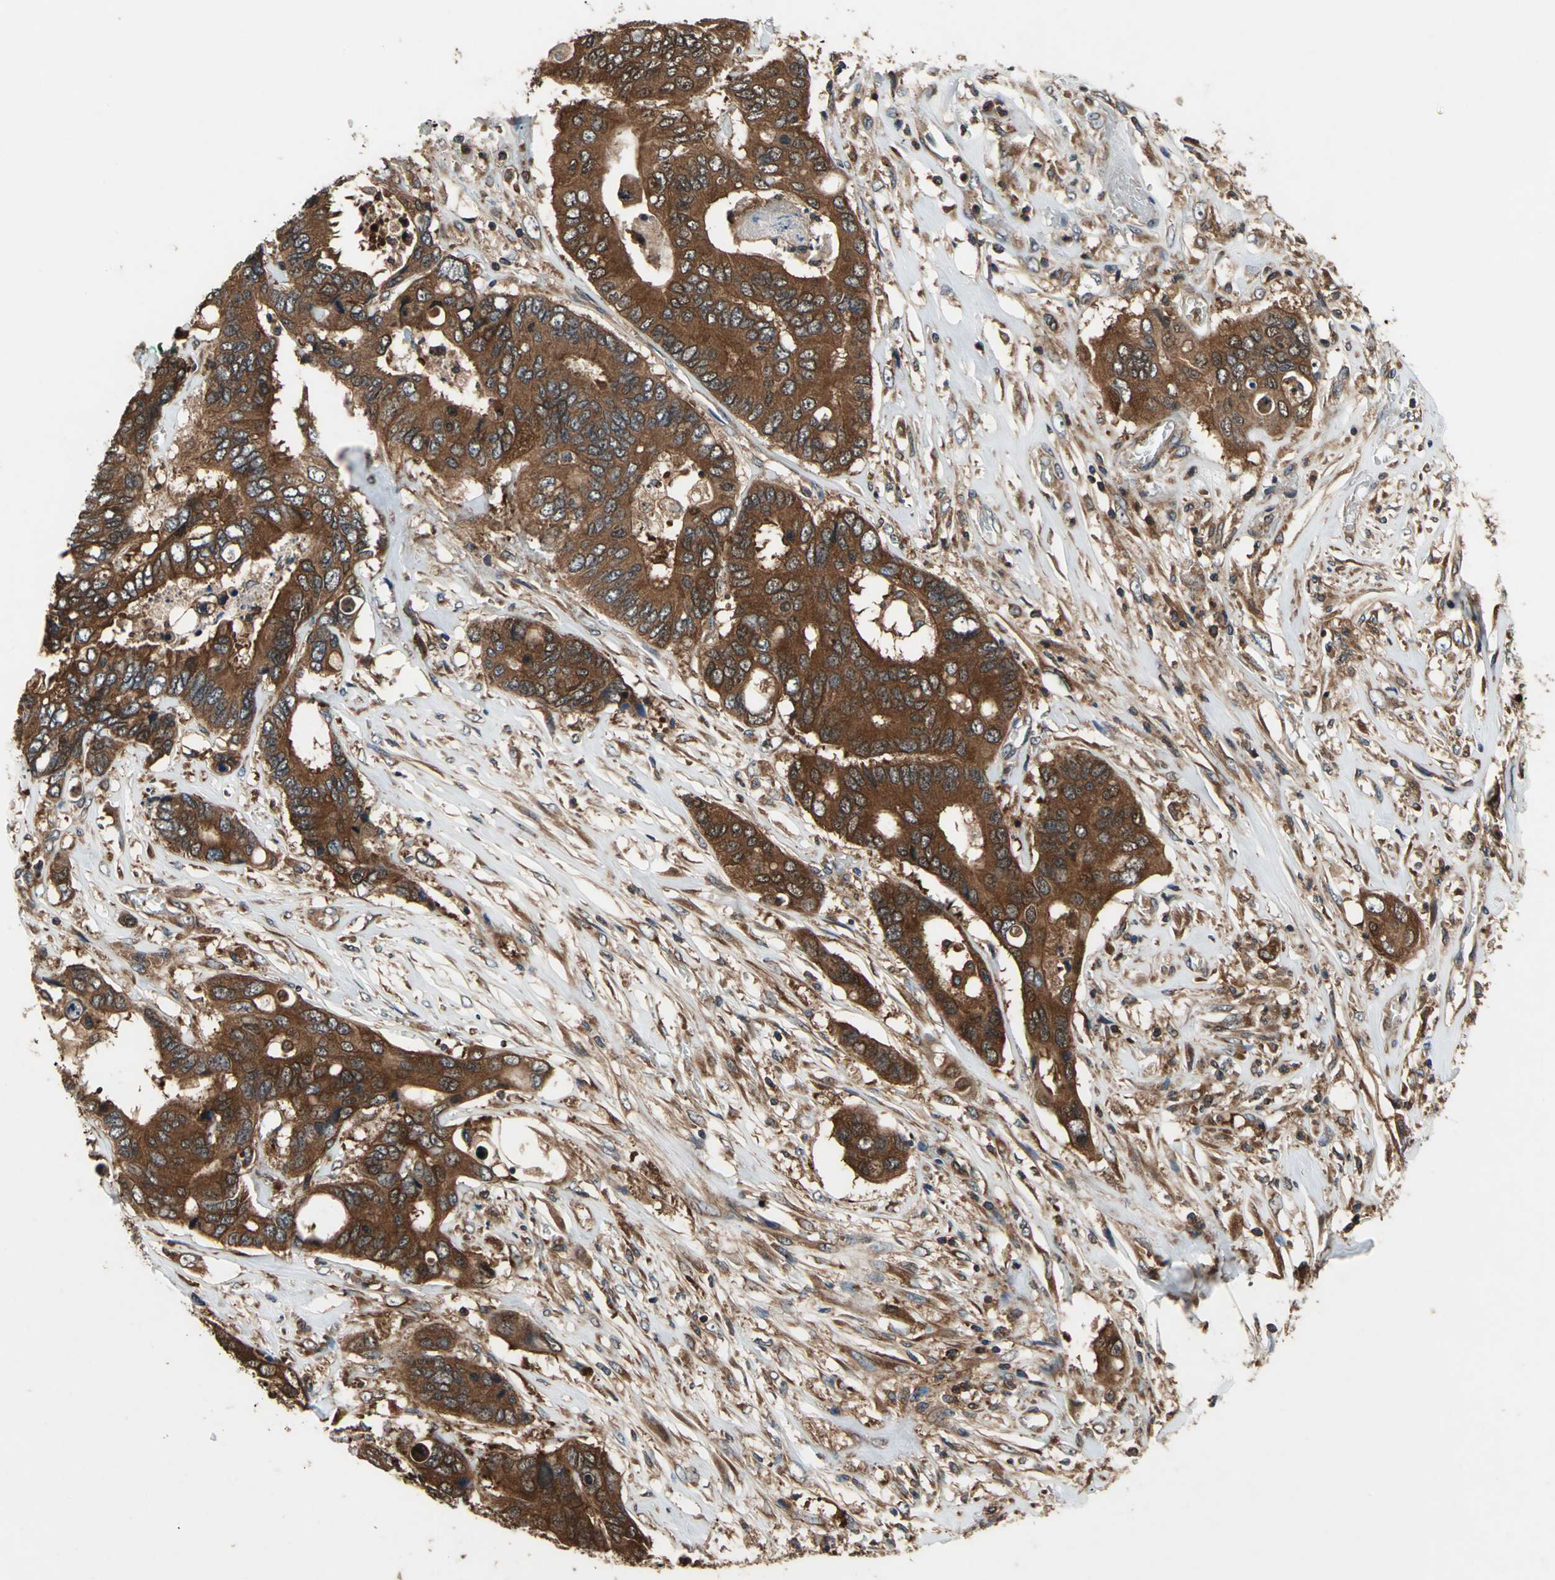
{"staining": {"intensity": "strong", "quantity": ">75%", "location": "cytoplasmic/membranous"}, "tissue": "colorectal cancer", "cell_type": "Tumor cells", "image_type": "cancer", "snomed": [{"axis": "morphology", "description": "Adenocarcinoma, NOS"}, {"axis": "topography", "description": "Rectum"}], "caption": "Immunohistochemical staining of adenocarcinoma (colorectal) exhibits strong cytoplasmic/membranous protein expression in approximately >75% of tumor cells.", "gene": "CAPN1", "patient": {"sex": "male", "age": 55}}